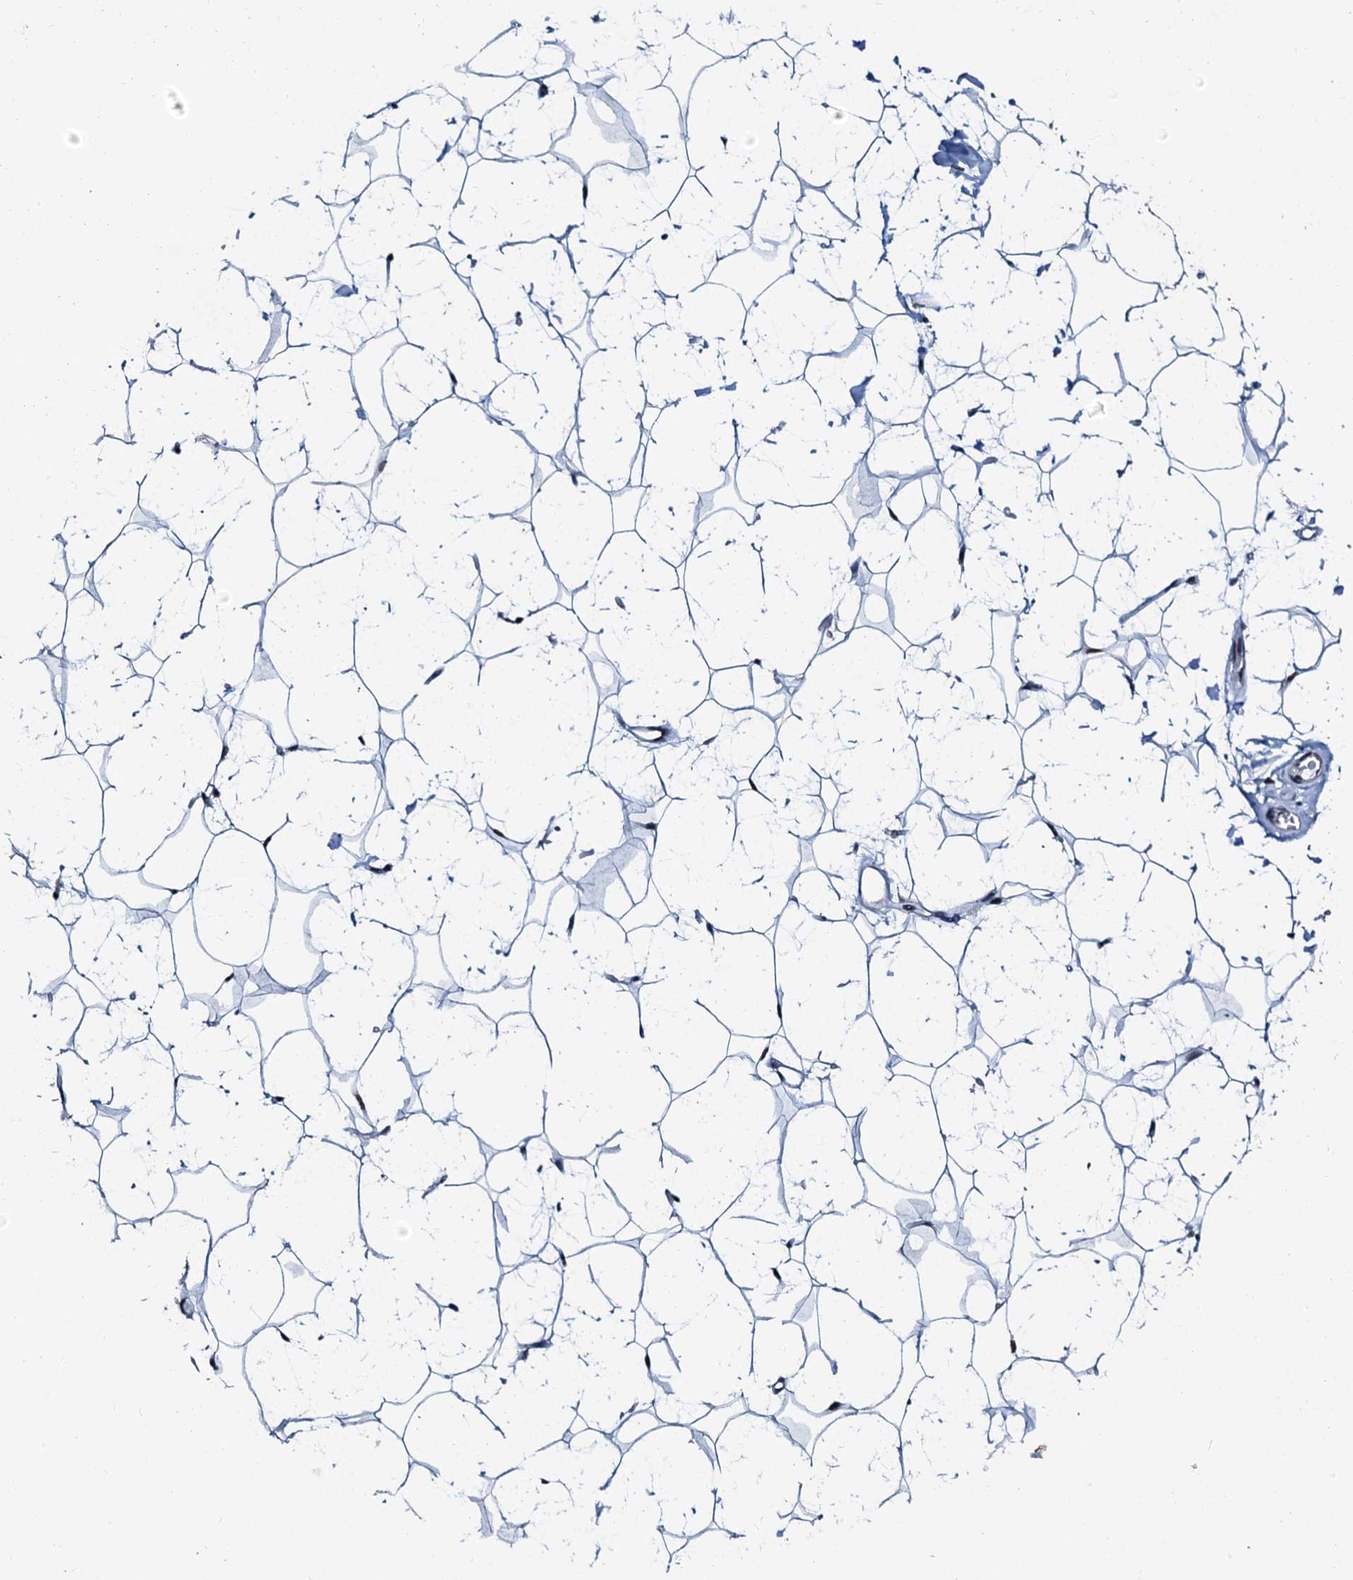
{"staining": {"intensity": "strong", "quantity": ">75%", "location": "nuclear"}, "tissue": "adipose tissue", "cell_type": "Adipocytes", "image_type": "normal", "snomed": [{"axis": "morphology", "description": "Normal tissue, NOS"}, {"axis": "topography", "description": "Breast"}], "caption": "Immunohistochemistry (IHC) image of unremarkable human adipose tissue stained for a protein (brown), which displays high levels of strong nuclear positivity in about >75% of adipocytes.", "gene": "SLTM", "patient": {"sex": "female", "age": 26}}